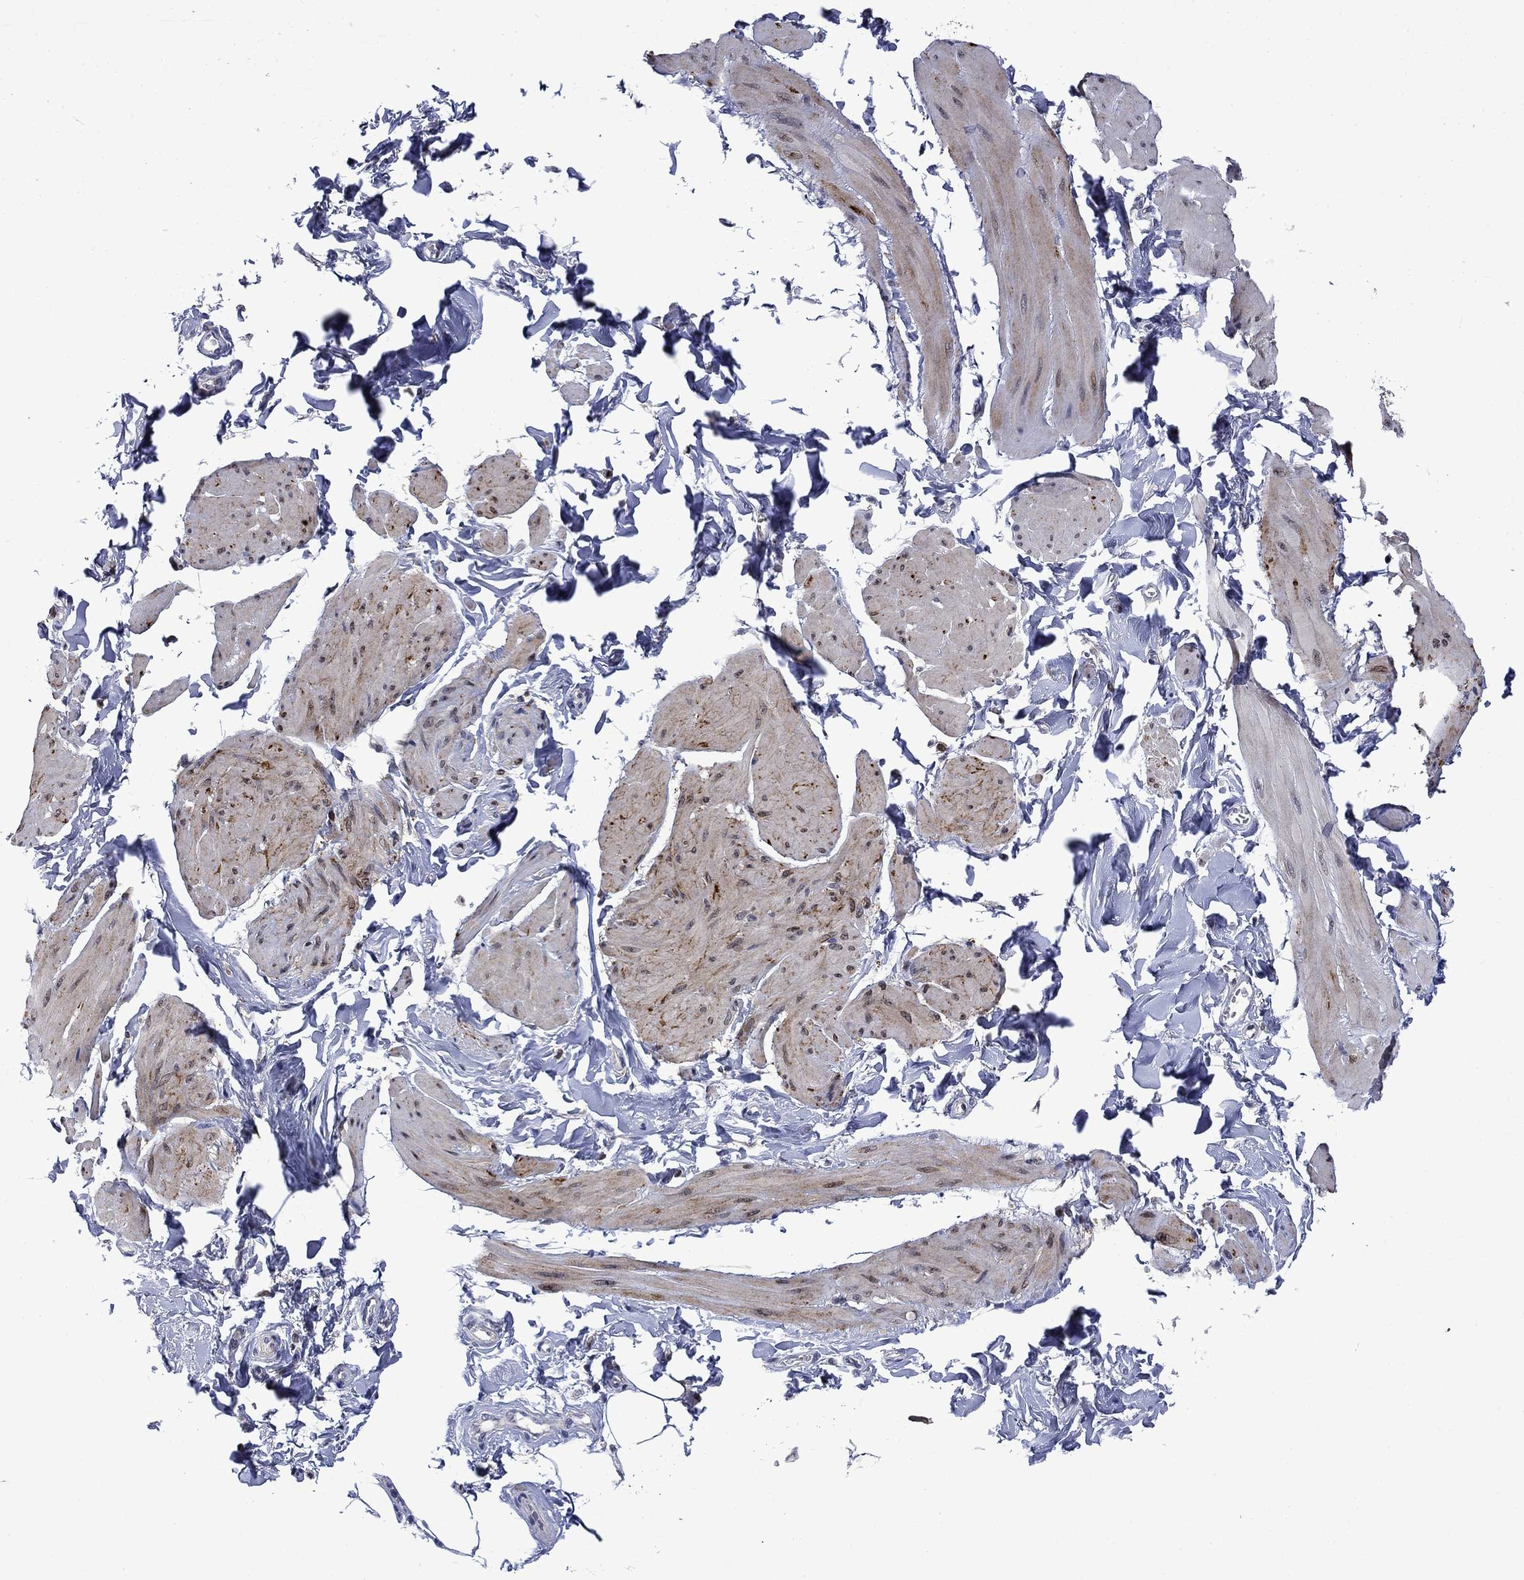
{"staining": {"intensity": "strong", "quantity": "<25%", "location": "cytoplasmic/membranous"}, "tissue": "smooth muscle", "cell_type": "Smooth muscle cells", "image_type": "normal", "snomed": [{"axis": "morphology", "description": "Normal tissue, NOS"}, {"axis": "topography", "description": "Adipose tissue"}, {"axis": "topography", "description": "Smooth muscle"}, {"axis": "topography", "description": "Peripheral nerve tissue"}], "caption": "This is a photomicrograph of immunohistochemistry staining of normal smooth muscle, which shows strong expression in the cytoplasmic/membranous of smooth muscle cells.", "gene": "PHKA1", "patient": {"sex": "male", "age": 83}}